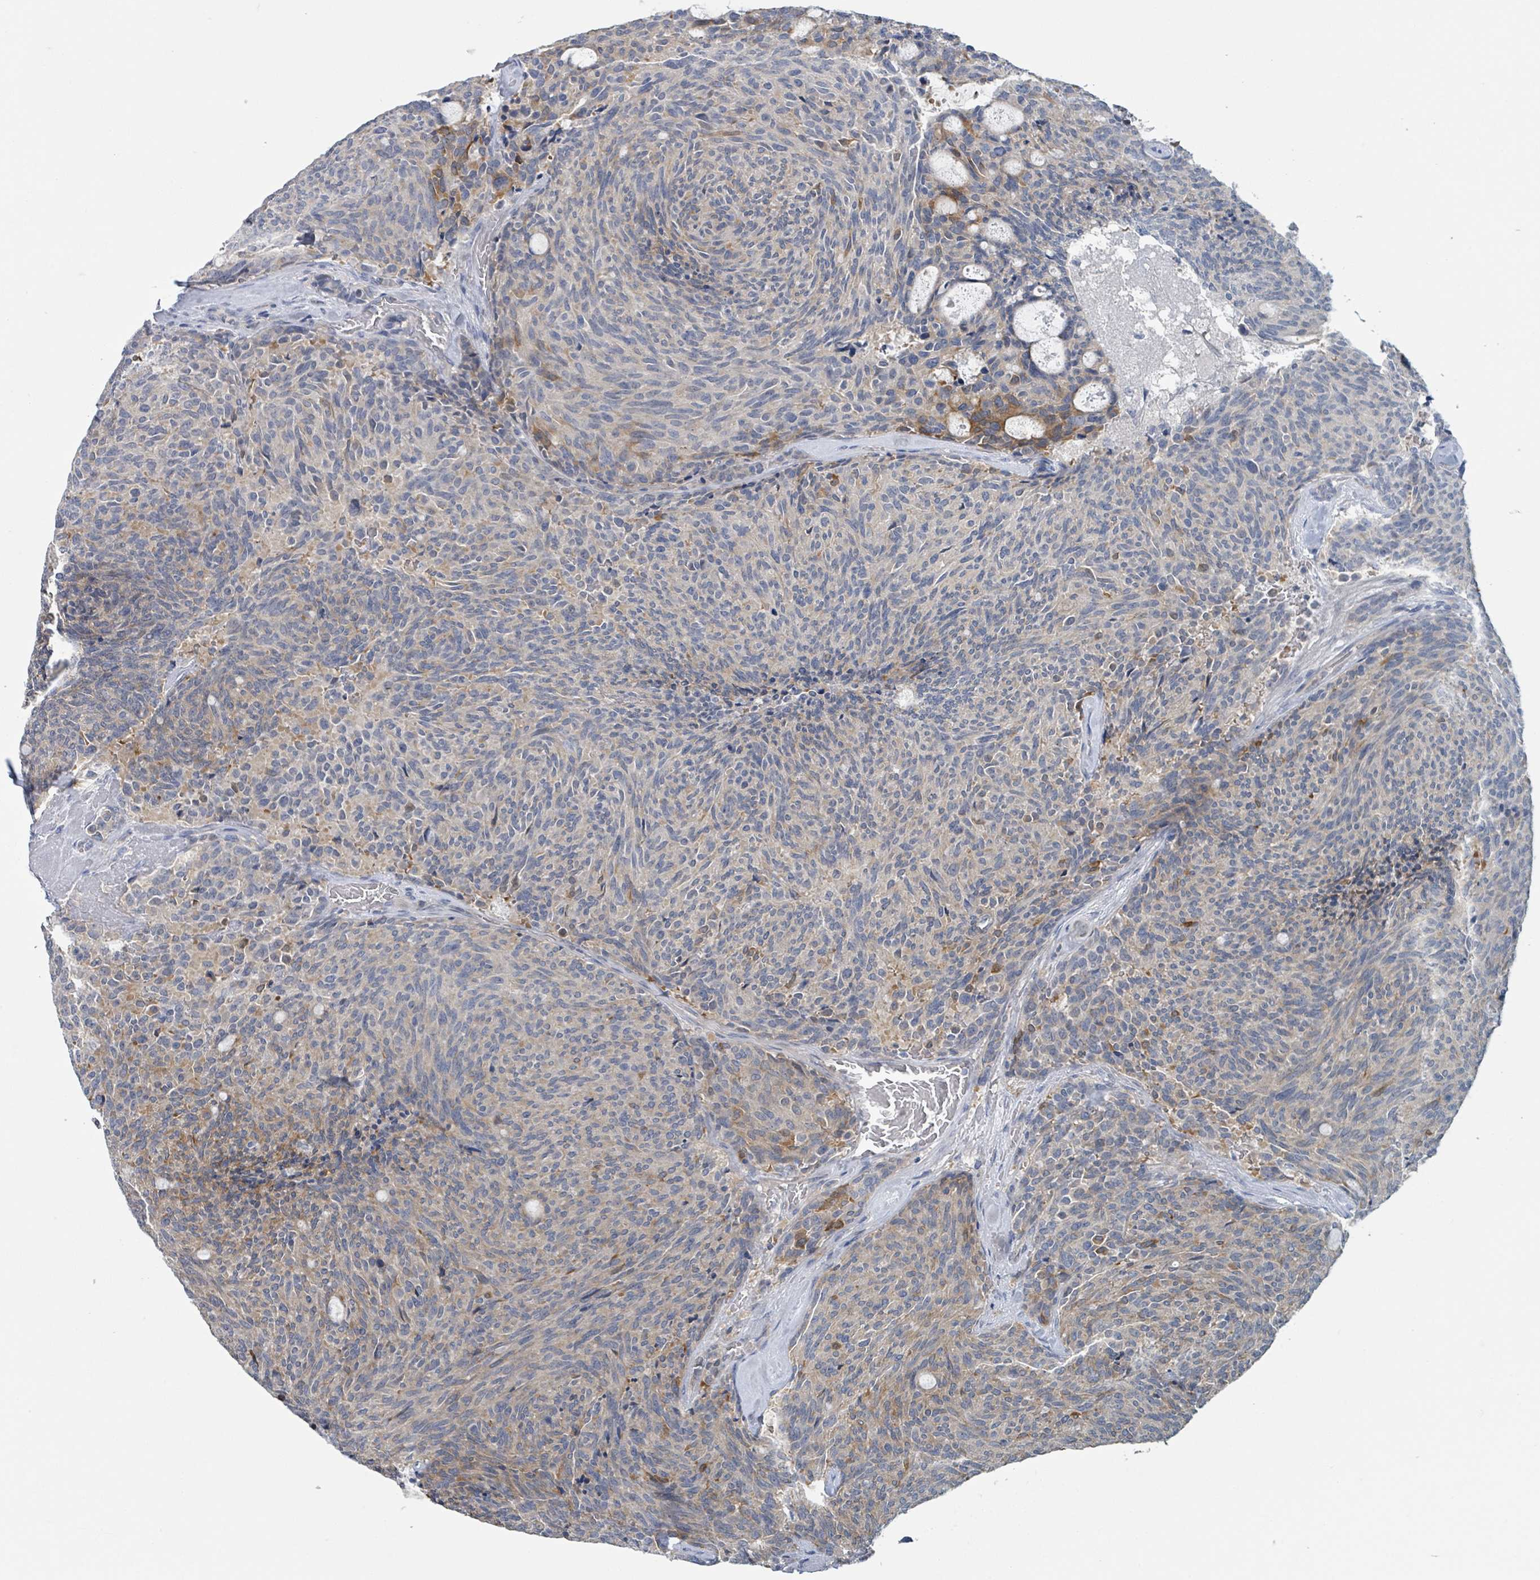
{"staining": {"intensity": "moderate", "quantity": "<25%", "location": "cytoplasmic/membranous"}, "tissue": "carcinoid", "cell_type": "Tumor cells", "image_type": "cancer", "snomed": [{"axis": "morphology", "description": "Carcinoid, malignant, NOS"}, {"axis": "topography", "description": "Pancreas"}], "caption": "Immunohistochemistry image of human malignant carcinoid stained for a protein (brown), which exhibits low levels of moderate cytoplasmic/membranous positivity in about <25% of tumor cells.", "gene": "ANKRD55", "patient": {"sex": "female", "age": 54}}